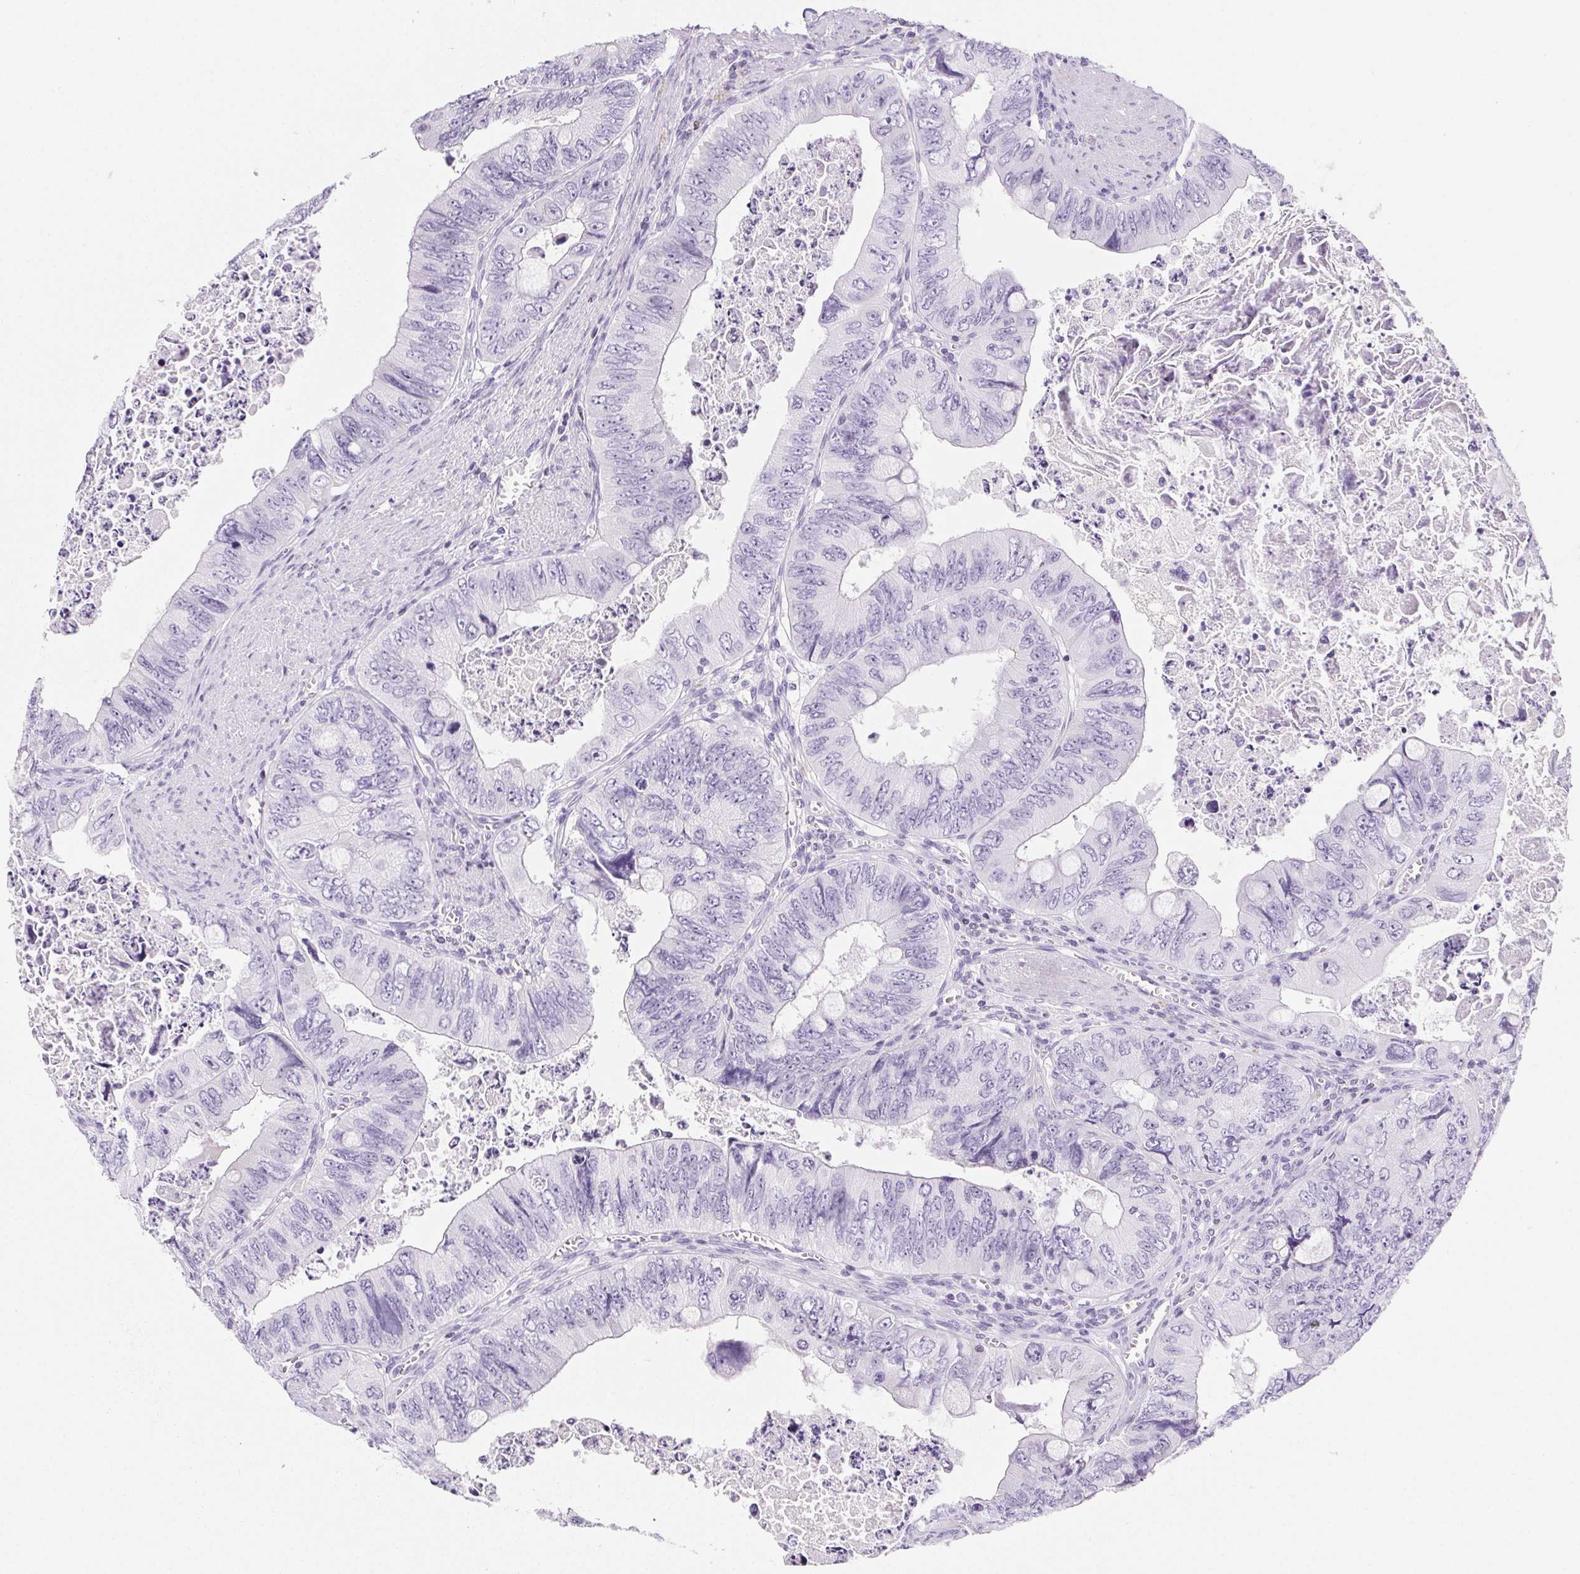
{"staining": {"intensity": "negative", "quantity": "none", "location": "none"}, "tissue": "colorectal cancer", "cell_type": "Tumor cells", "image_type": "cancer", "snomed": [{"axis": "morphology", "description": "Adenocarcinoma, NOS"}, {"axis": "topography", "description": "Colon"}], "caption": "Colorectal cancer was stained to show a protein in brown. There is no significant staining in tumor cells.", "gene": "BEND2", "patient": {"sex": "female", "age": 84}}